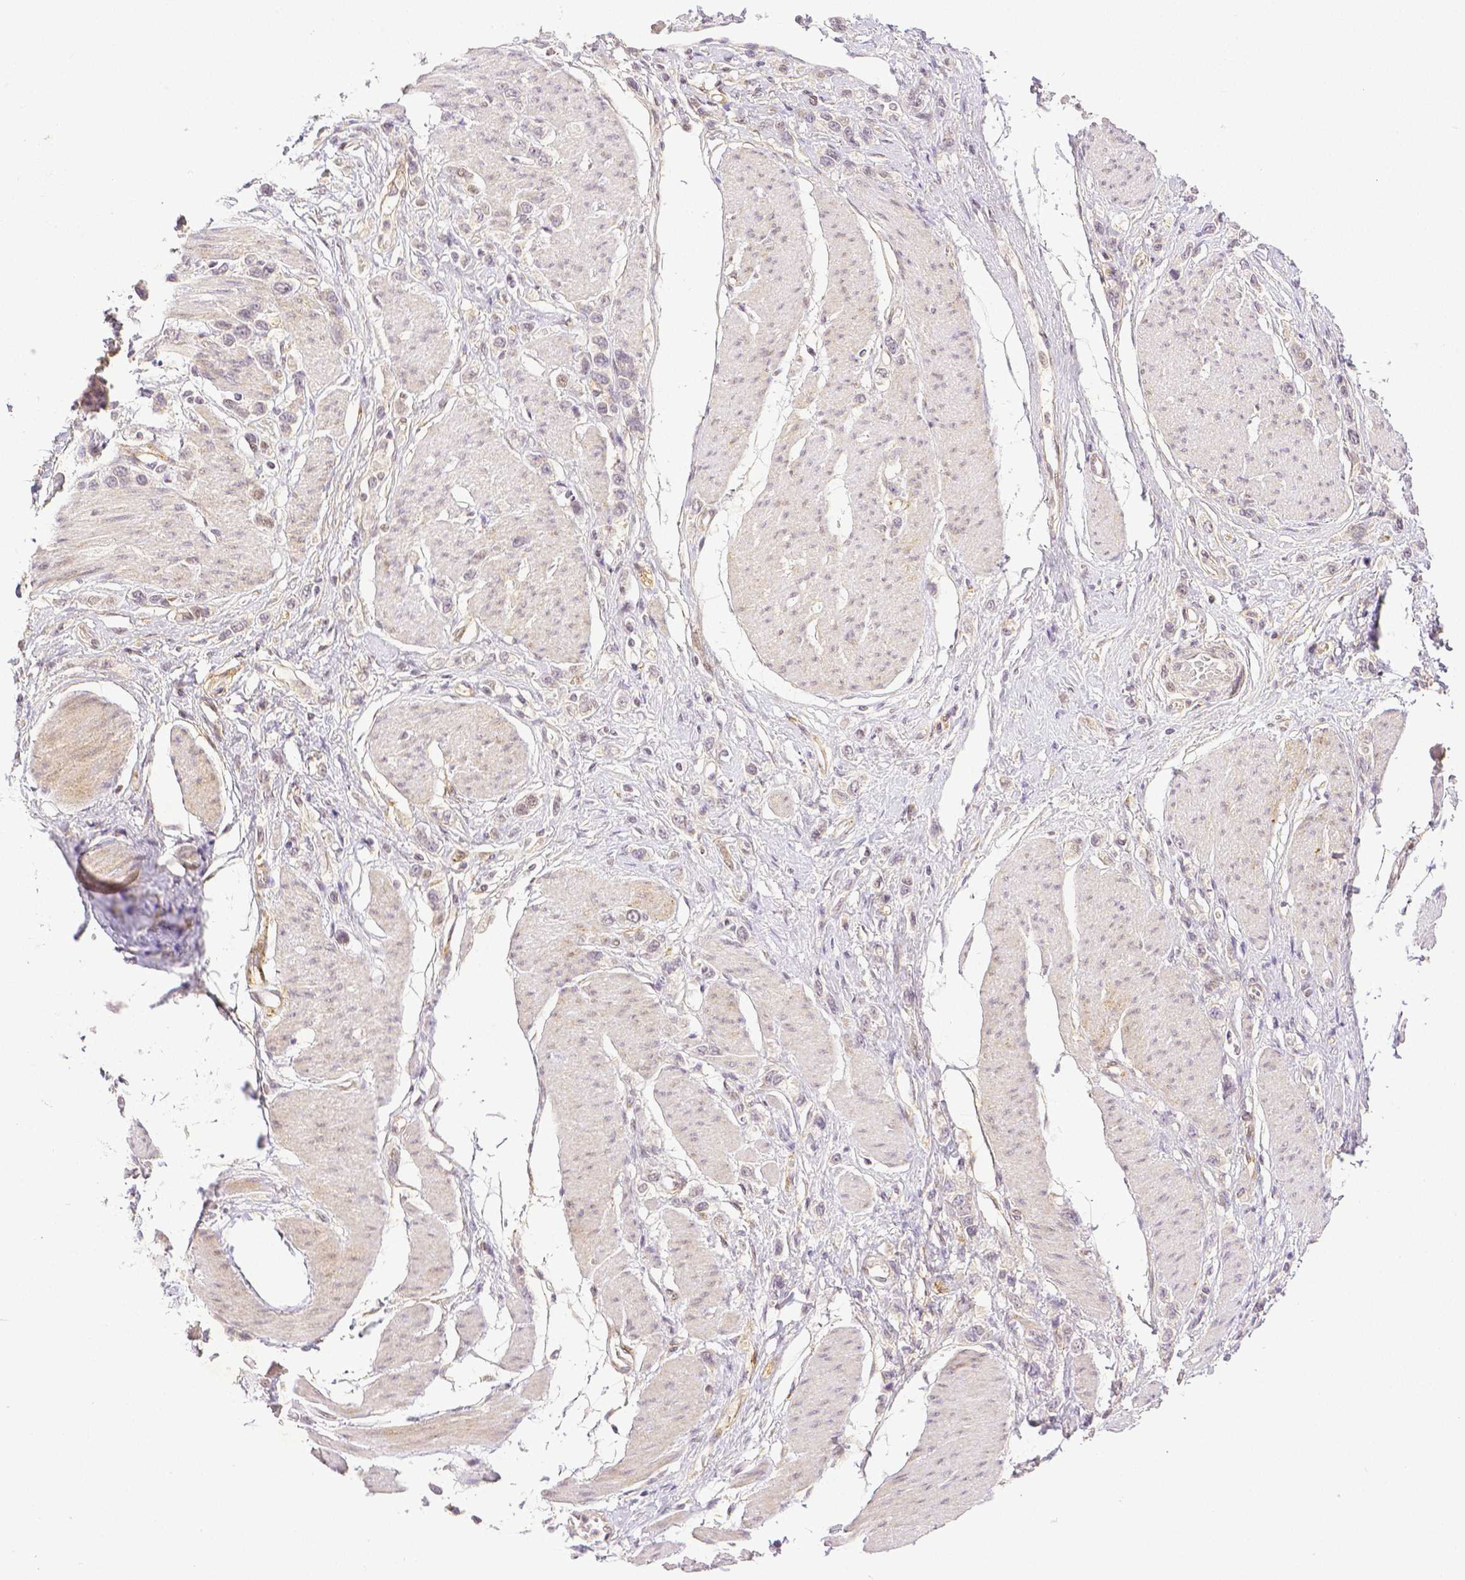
{"staining": {"intensity": "negative", "quantity": "none", "location": "none"}, "tissue": "stomach cancer", "cell_type": "Tumor cells", "image_type": "cancer", "snomed": [{"axis": "morphology", "description": "Adenocarcinoma, NOS"}, {"axis": "topography", "description": "Stomach"}], "caption": "High magnification brightfield microscopy of stomach adenocarcinoma stained with DAB (brown) and counterstained with hematoxylin (blue): tumor cells show no significant staining.", "gene": "THY1", "patient": {"sex": "female", "age": 65}}